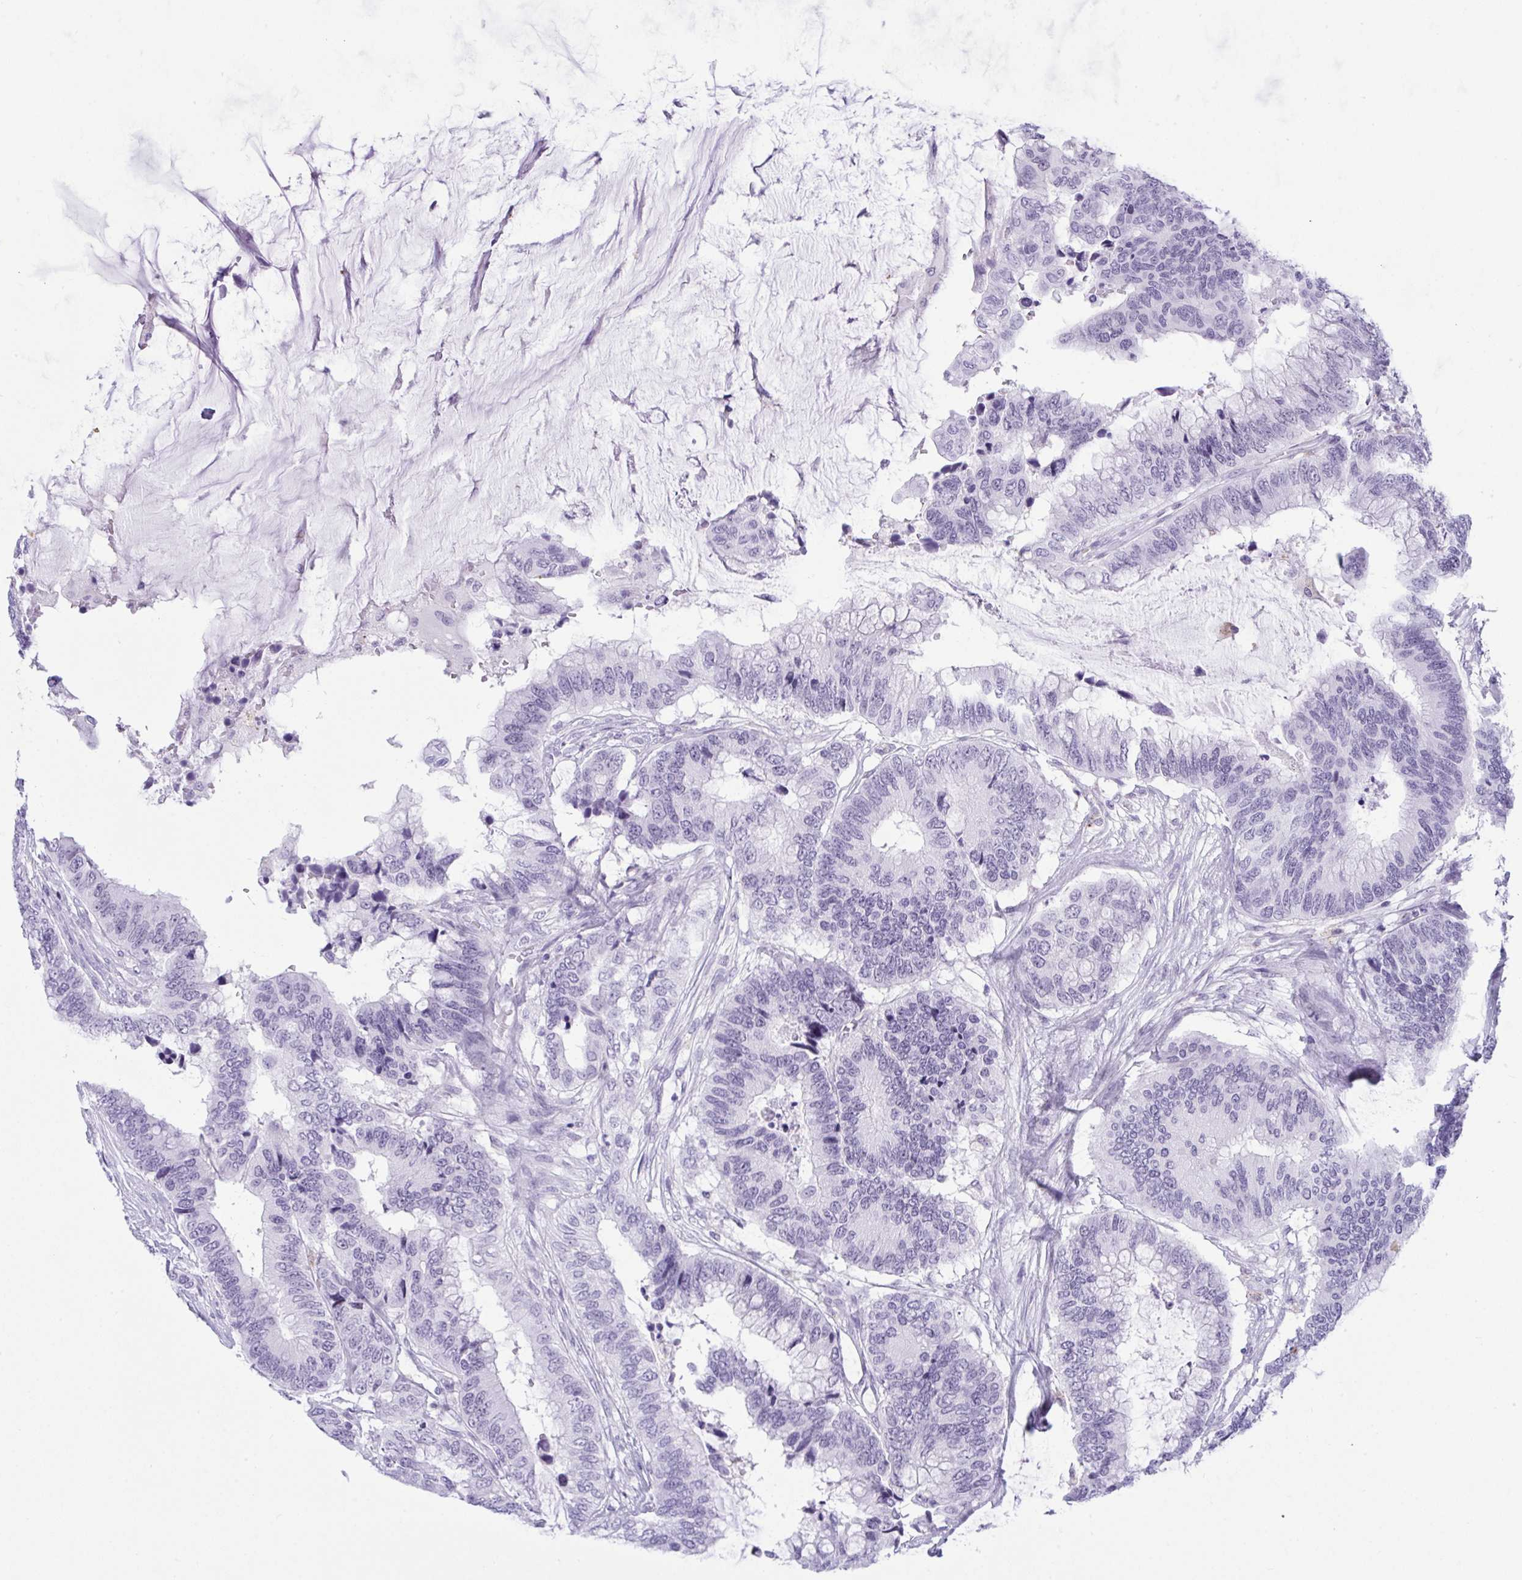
{"staining": {"intensity": "negative", "quantity": "none", "location": "none"}, "tissue": "colorectal cancer", "cell_type": "Tumor cells", "image_type": "cancer", "snomed": [{"axis": "morphology", "description": "Adenocarcinoma, NOS"}, {"axis": "topography", "description": "Rectum"}], "caption": "Adenocarcinoma (colorectal) was stained to show a protein in brown. There is no significant staining in tumor cells.", "gene": "ELN", "patient": {"sex": "female", "age": 59}}